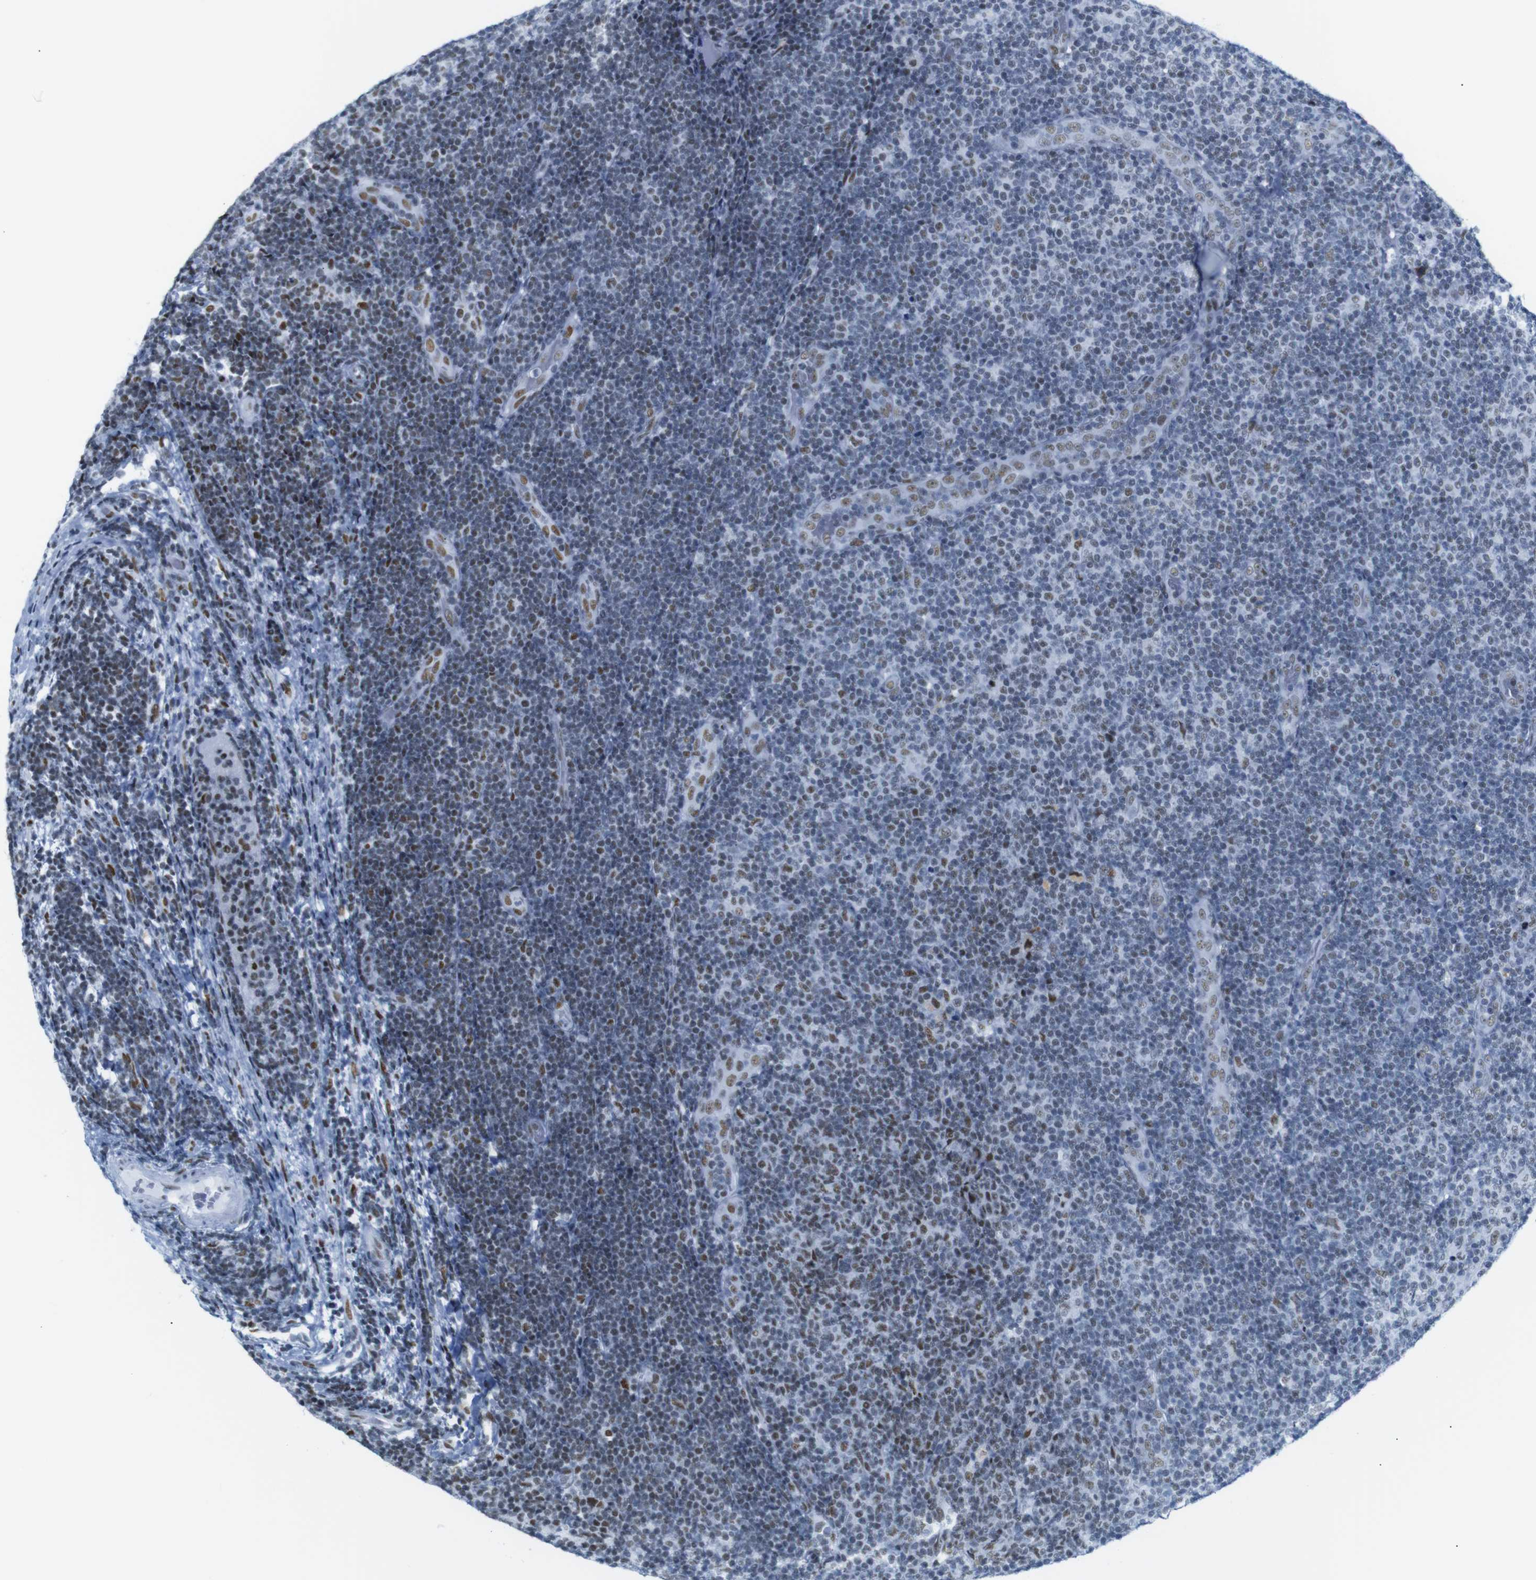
{"staining": {"intensity": "strong", "quantity": "<25%", "location": "nuclear"}, "tissue": "lymphoma", "cell_type": "Tumor cells", "image_type": "cancer", "snomed": [{"axis": "morphology", "description": "Malignant lymphoma, non-Hodgkin's type, Low grade"}, {"axis": "topography", "description": "Lymph node"}], "caption": "Tumor cells show medium levels of strong nuclear staining in approximately <25% of cells in human malignant lymphoma, non-Hodgkin's type (low-grade). The staining is performed using DAB brown chromogen to label protein expression. The nuclei are counter-stained blue using hematoxylin.", "gene": "TRA2B", "patient": {"sex": "male", "age": 83}}